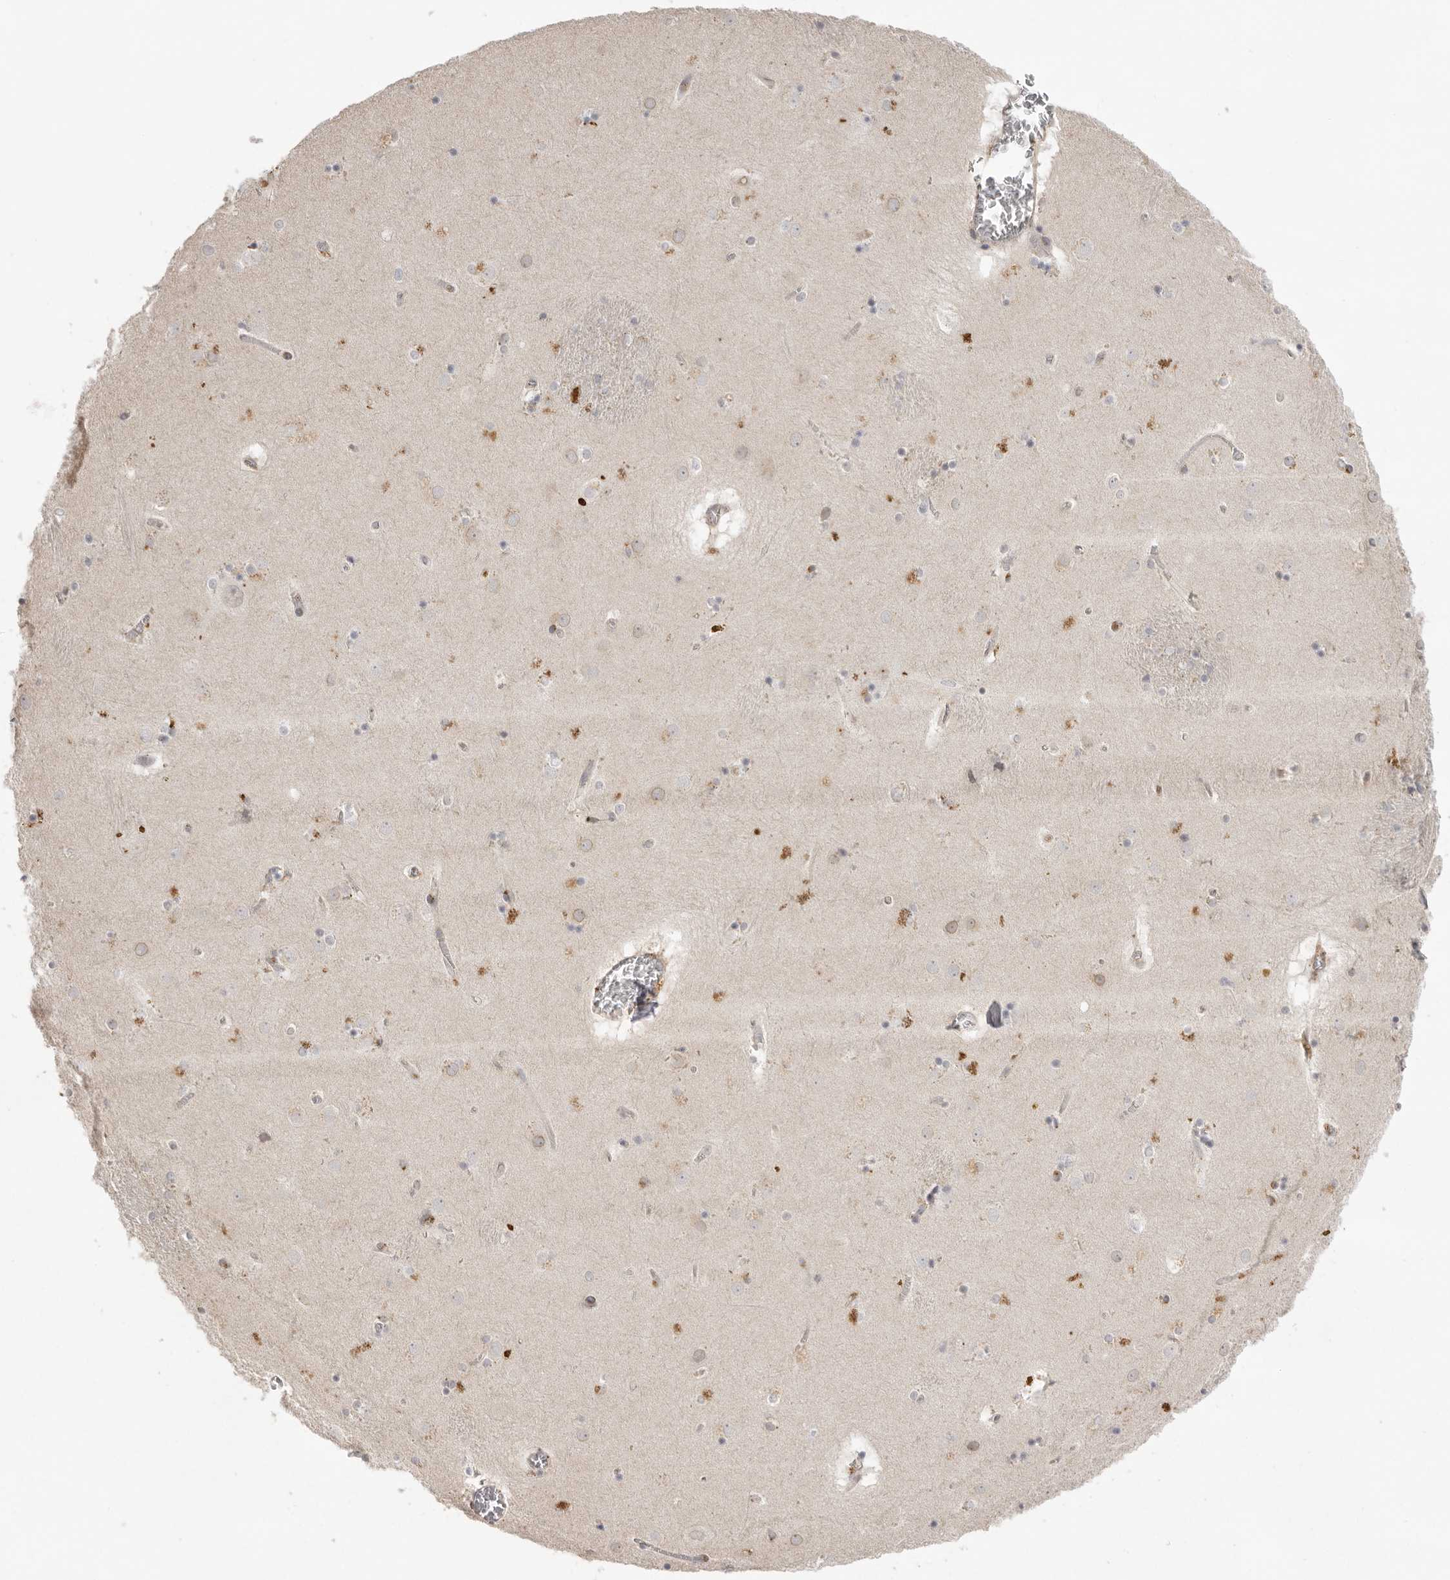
{"staining": {"intensity": "weak", "quantity": "<25%", "location": "cytoplasmic/membranous"}, "tissue": "caudate", "cell_type": "Glial cells", "image_type": "normal", "snomed": [{"axis": "morphology", "description": "Normal tissue, NOS"}, {"axis": "topography", "description": "Lateral ventricle wall"}], "caption": "This is an IHC photomicrograph of unremarkable human caudate. There is no positivity in glial cells.", "gene": "TLR3", "patient": {"sex": "male", "age": 70}}